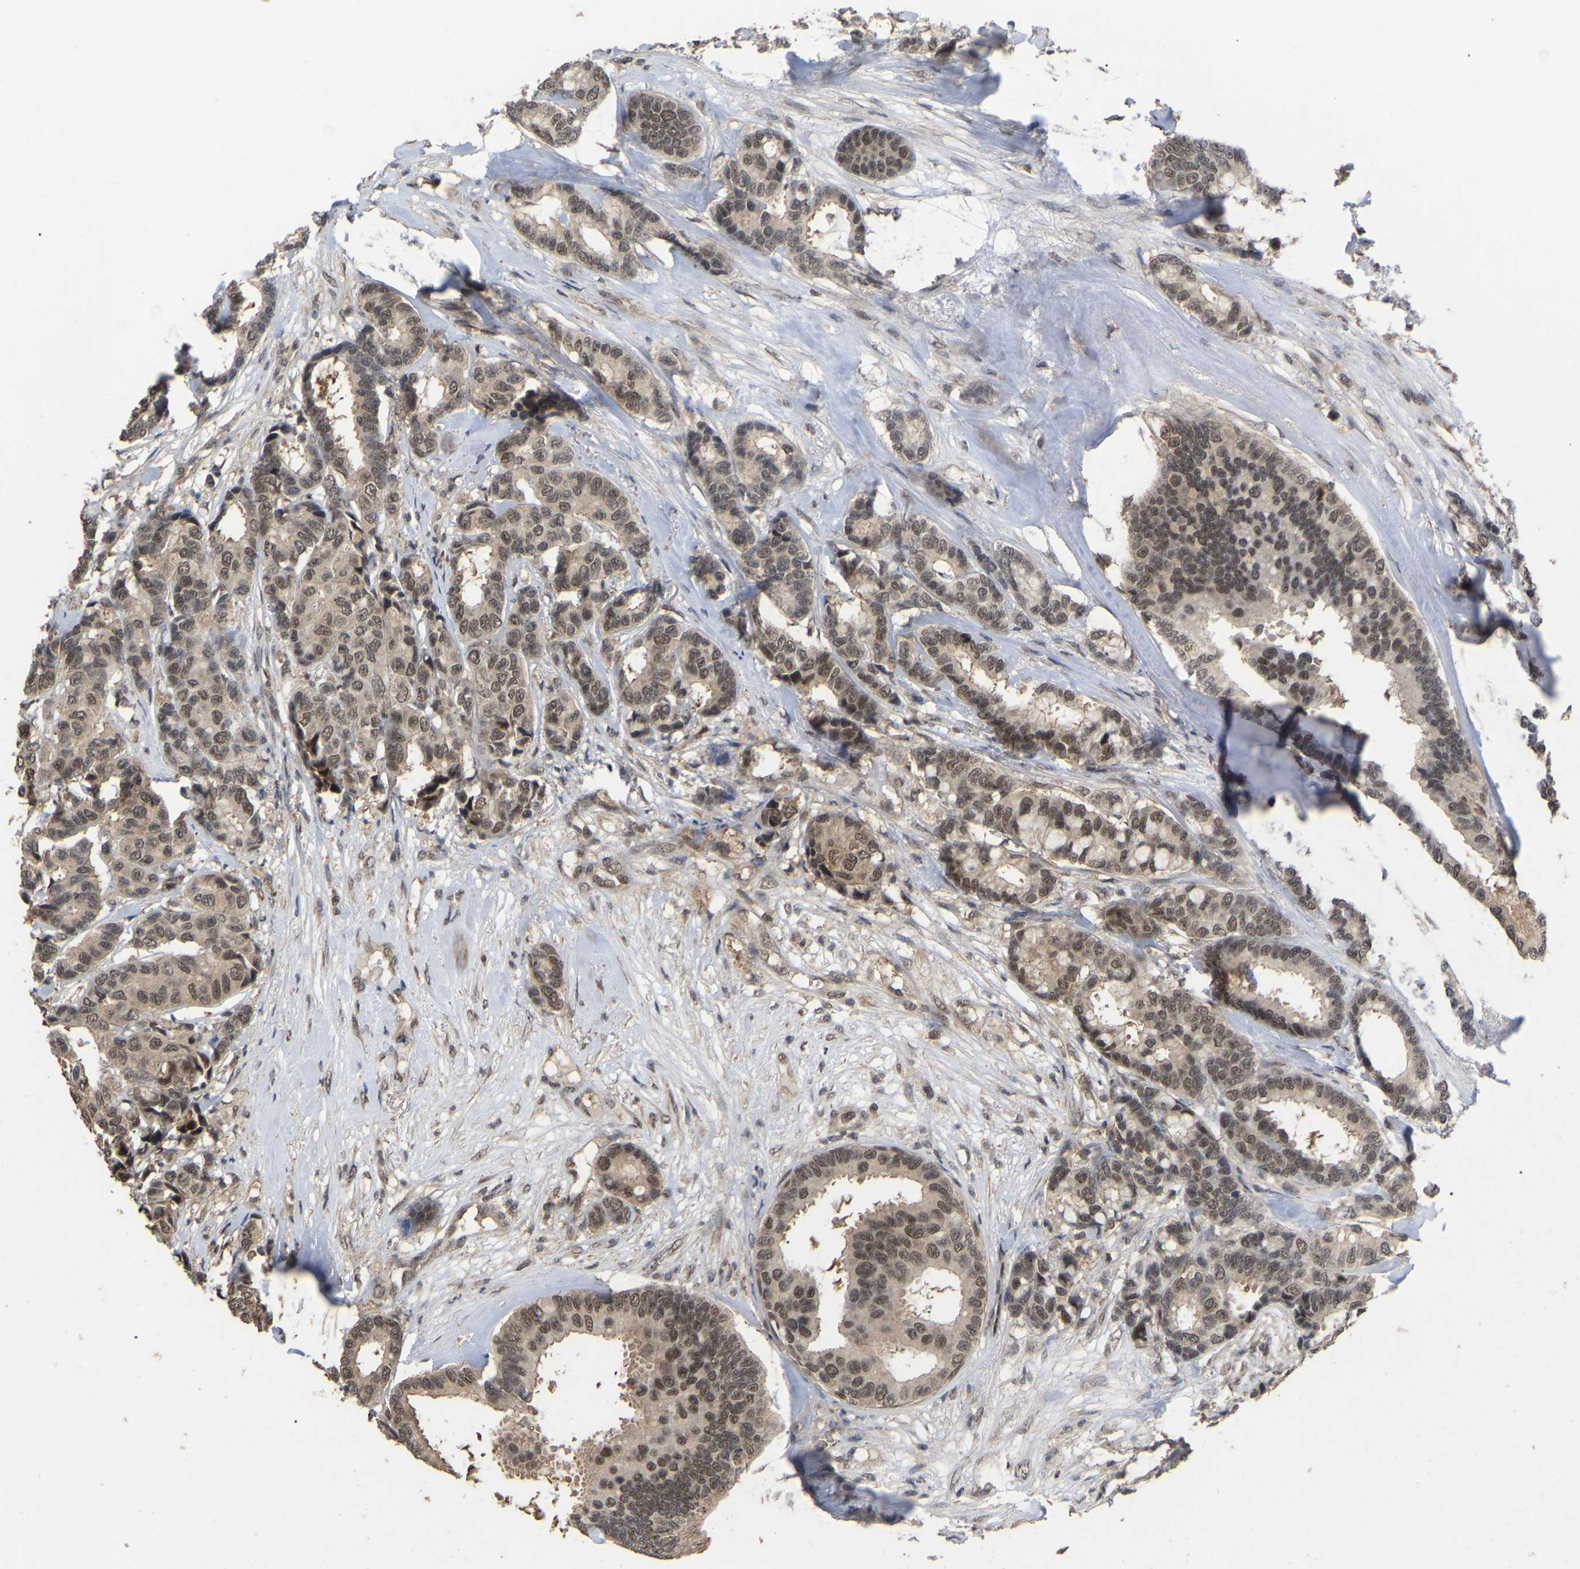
{"staining": {"intensity": "moderate", "quantity": ">75%", "location": "cytoplasmic/membranous,nuclear"}, "tissue": "breast cancer", "cell_type": "Tumor cells", "image_type": "cancer", "snomed": [{"axis": "morphology", "description": "Duct carcinoma"}, {"axis": "topography", "description": "Breast"}], "caption": "Immunohistochemistry (IHC) image of neoplastic tissue: human invasive ductal carcinoma (breast) stained using IHC shows medium levels of moderate protein expression localized specifically in the cytoplasmic/membranous and nuclear of tumor cells, appearing as a cytoplasmic/membranous and nuclear brown color.", "gene": "JAZF1", "patient": {"sex": "female", "age": 87}}